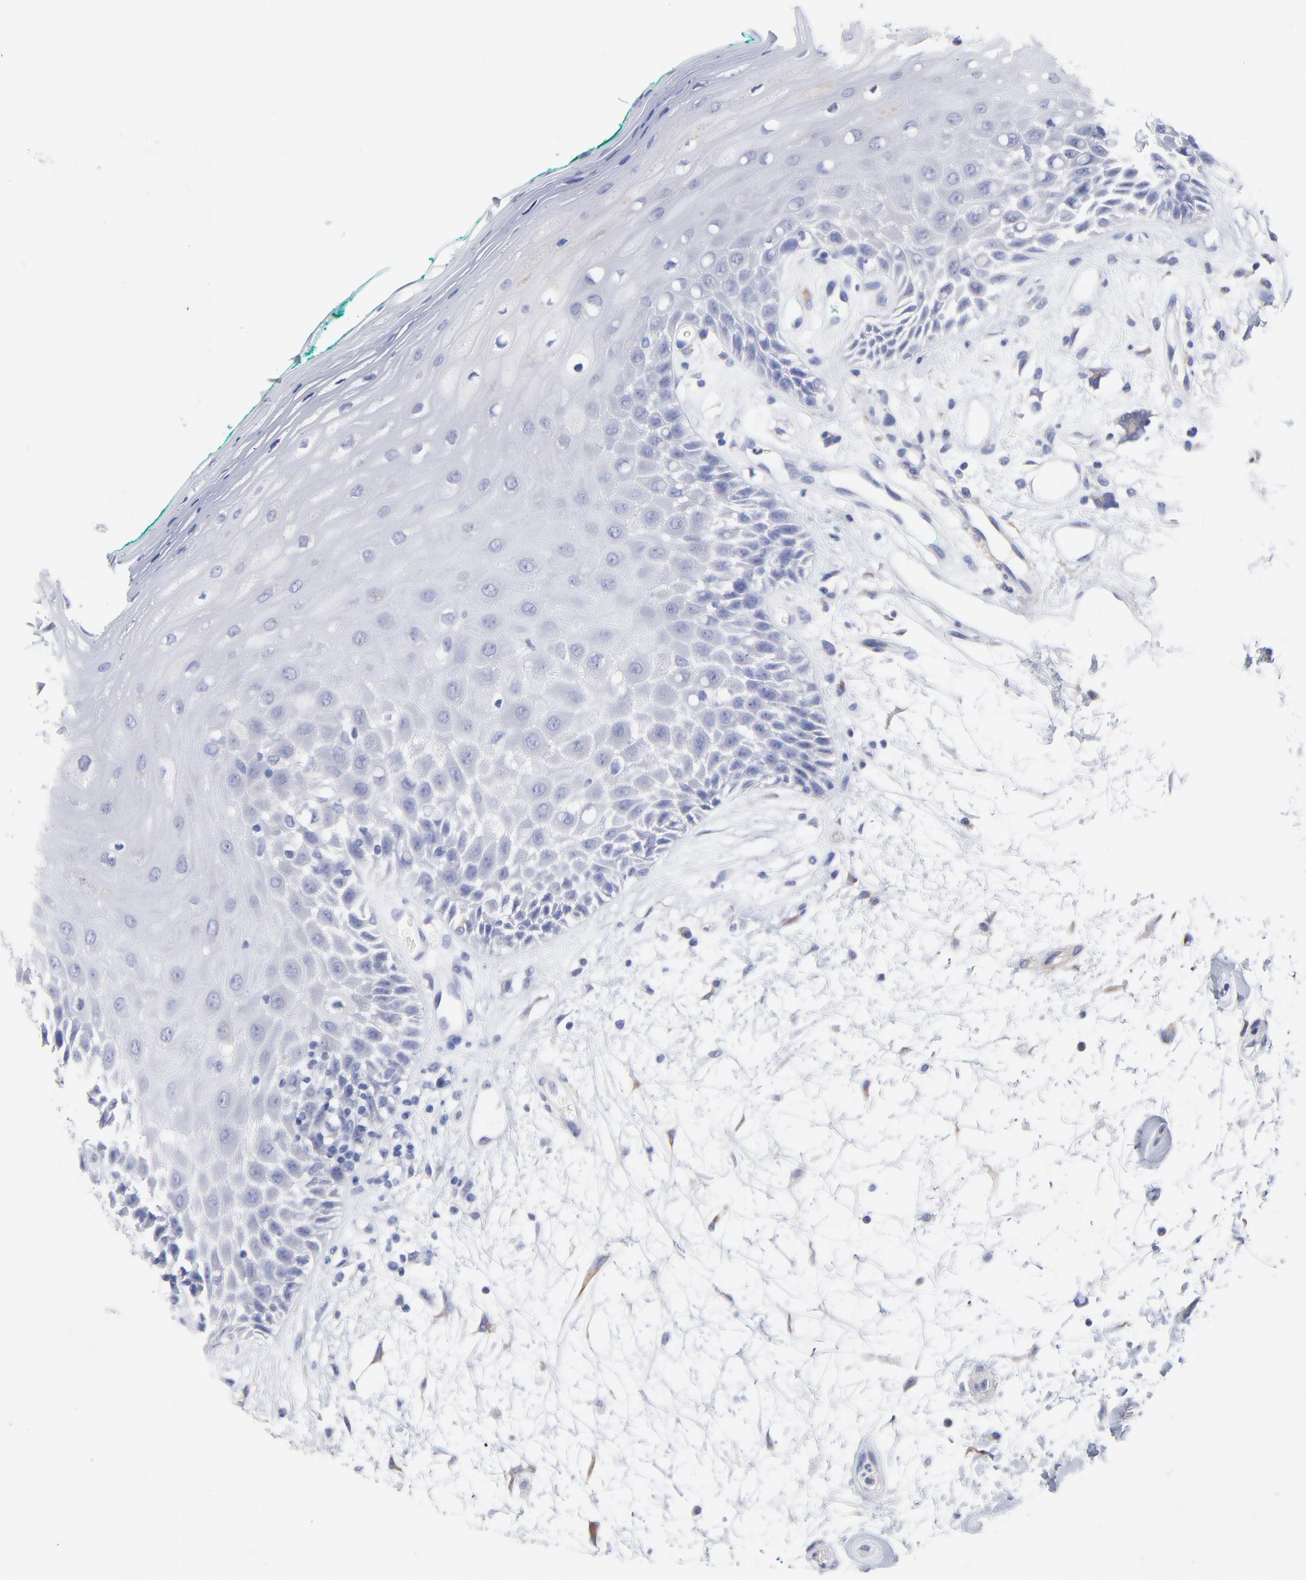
{"staining": {"intensity": "negative", "quantity": "none", "location": "none"}, "tissue": "oral mucosa", "cell_type": "Squamous epithelial cells", "image_type": "normal", "snomed": [{"axis": "morphology", "description": "Normal tissue, NOS"}, {"axis": "morphology", "description": "Squamous cell carcinoma, NOS"}, {"axis": "topography", "description": "Skeletal muscle"}, {"axis": "topography", "description": "Oral tissue"}, {"axis": "topography", "description": "Head-Neck"}], "caption": "Squamous epithelial cells show no significant protein staining in normal oral mucosa. The staining was performed using DAB (3,3'-diaminobenzidine) to visualize the protein expression in brown, while the nuclei were stained in blue with hematoxylin (Magnification: 20x).", "gene": "DUSP9", "patient": {"sex": "female", "age": 84}}